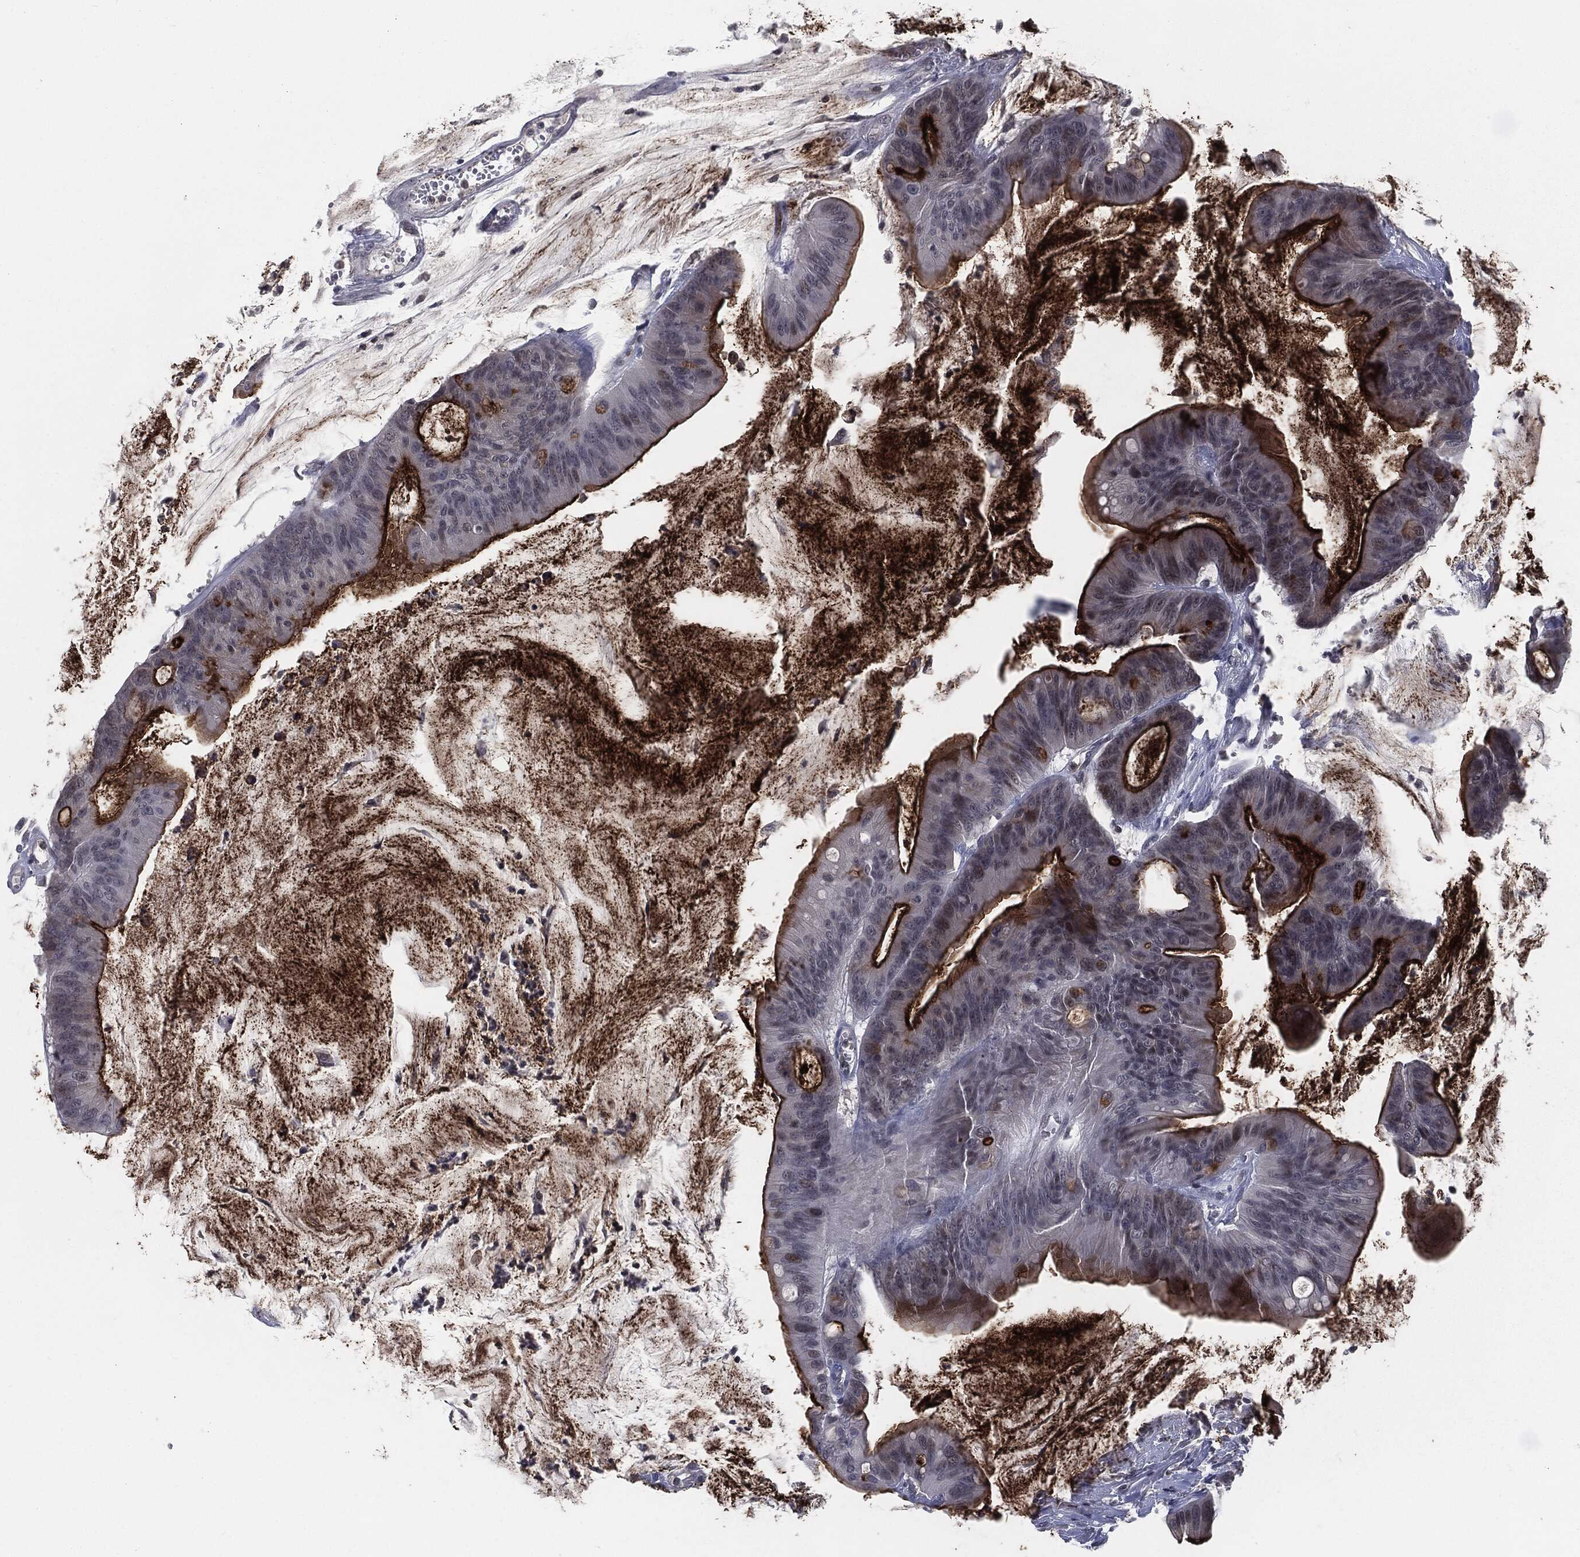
{"staining": {"intensity": "strong", "quantity": "25%-75%", "location": "cytoplasmic/membranous"}, "tissue": "colorectal cancer", "cell_type": "Tumor cells", "image_type": "cancer", "snomed": [{"axis": "morphology", "description": "Adenocarcinoma, NOS"}, {"axis": "topography", "description": "Colon"}], "caption": "Immunohistochemistry (DAB) staining of colorectal cancer exhibits strong cytoplasmic/membranous protein positivity in approximately 25%-75% of tumor cells.", "gene": "PROM1", "patient": {"sex": "female", "age": 69}}